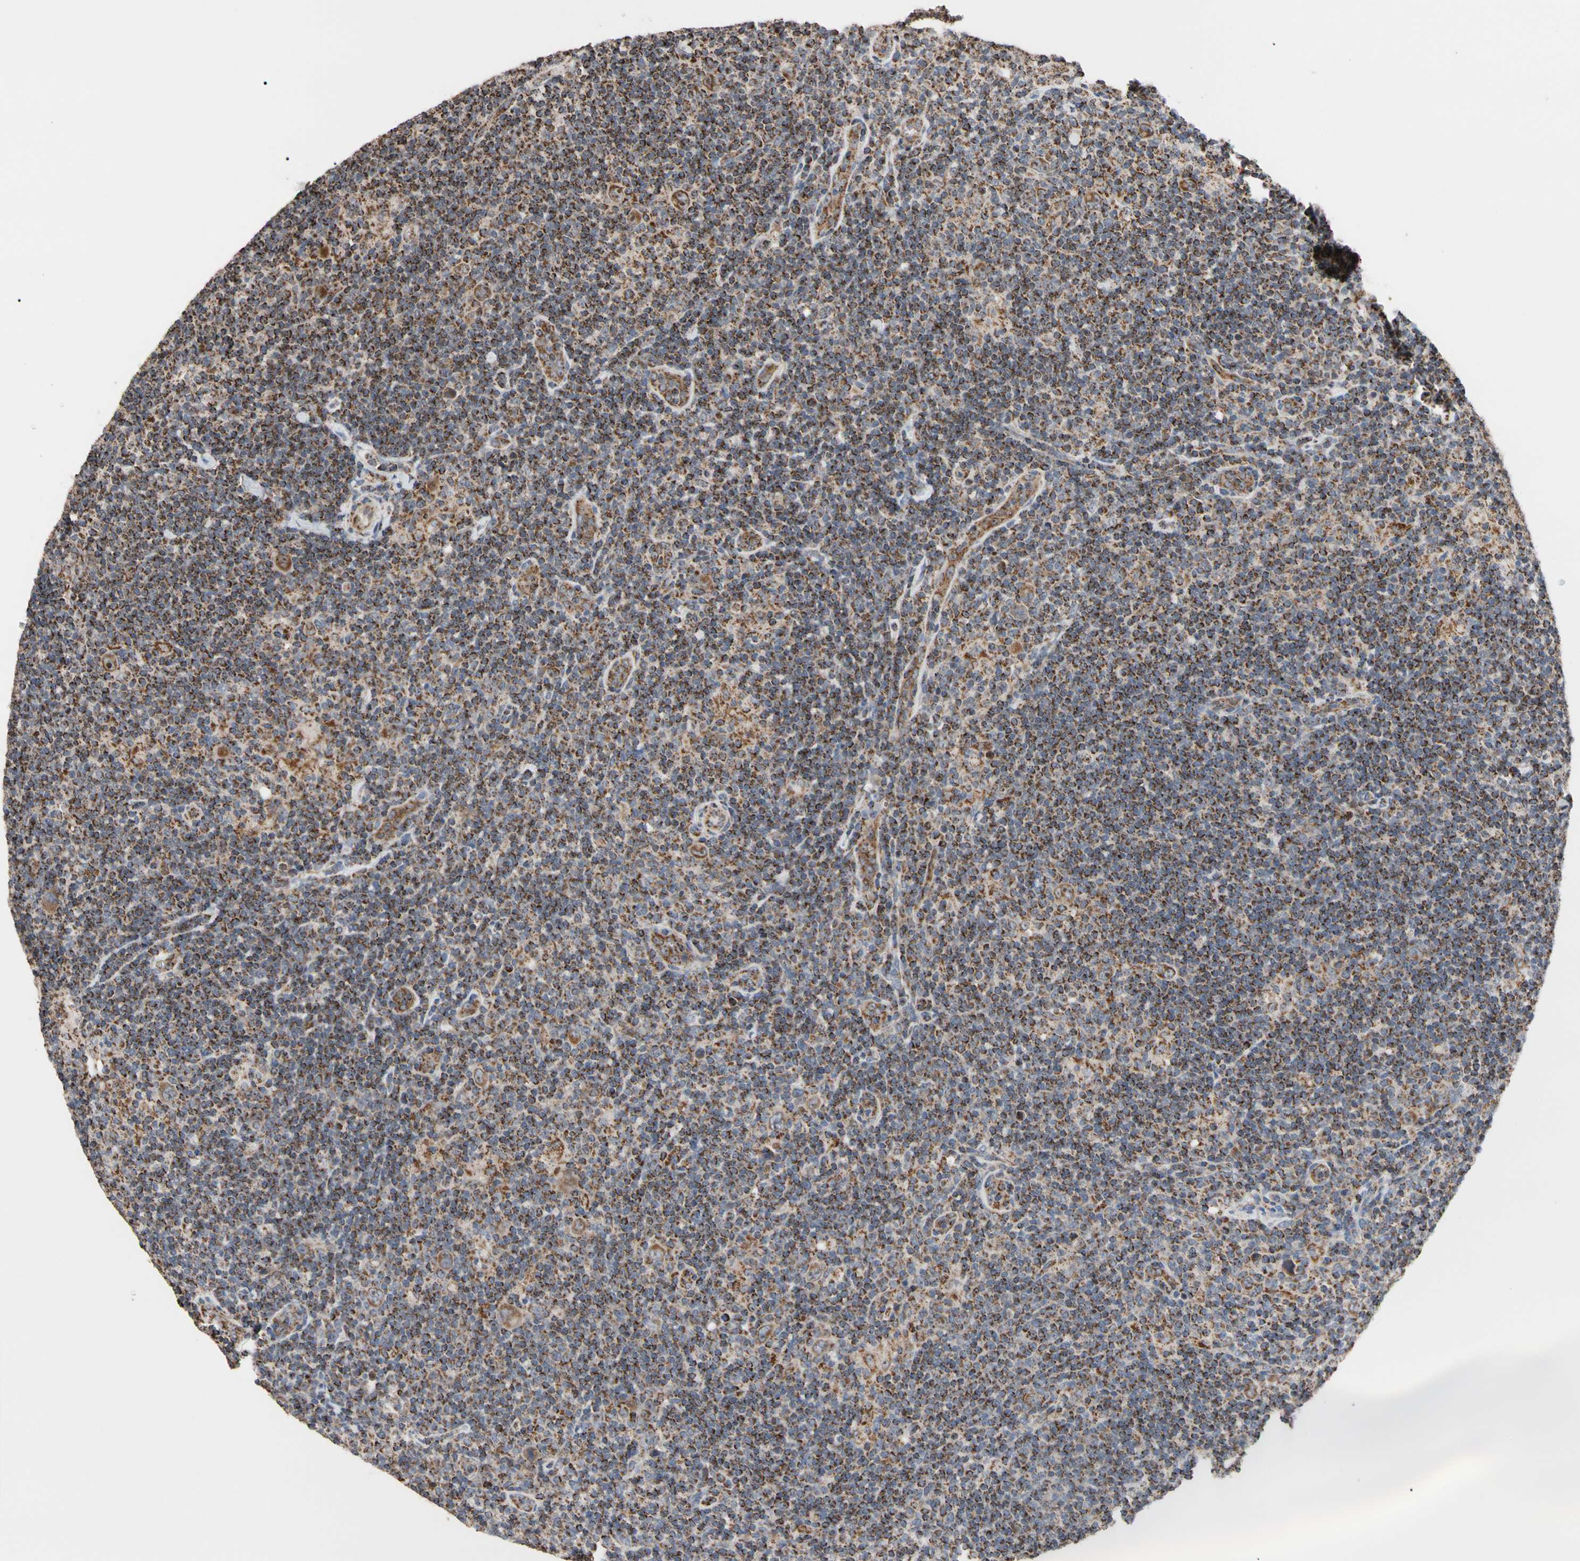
{"staining": {"intensity": "strong", "quantity": ">75%", "location": "cytoplasmic/membranous"}, "tissue": "lymphoma", "cell_type": "Tumor cells", "image_type": "cancer", "snomed": [{"axis": "morphology", "description": "Hodgkin's disease, NOS"}, {"axis": "topography", "description": "Lymph node"}], "caption": "There is high levels of strong cytoplasmic/membranous staining in tumor cells of Hodgkin's disease, as demonstrated by immunohistochemical staining (brown color).", "gene": "FAM110B", "patient": {"sex": "female", "age": 57}}